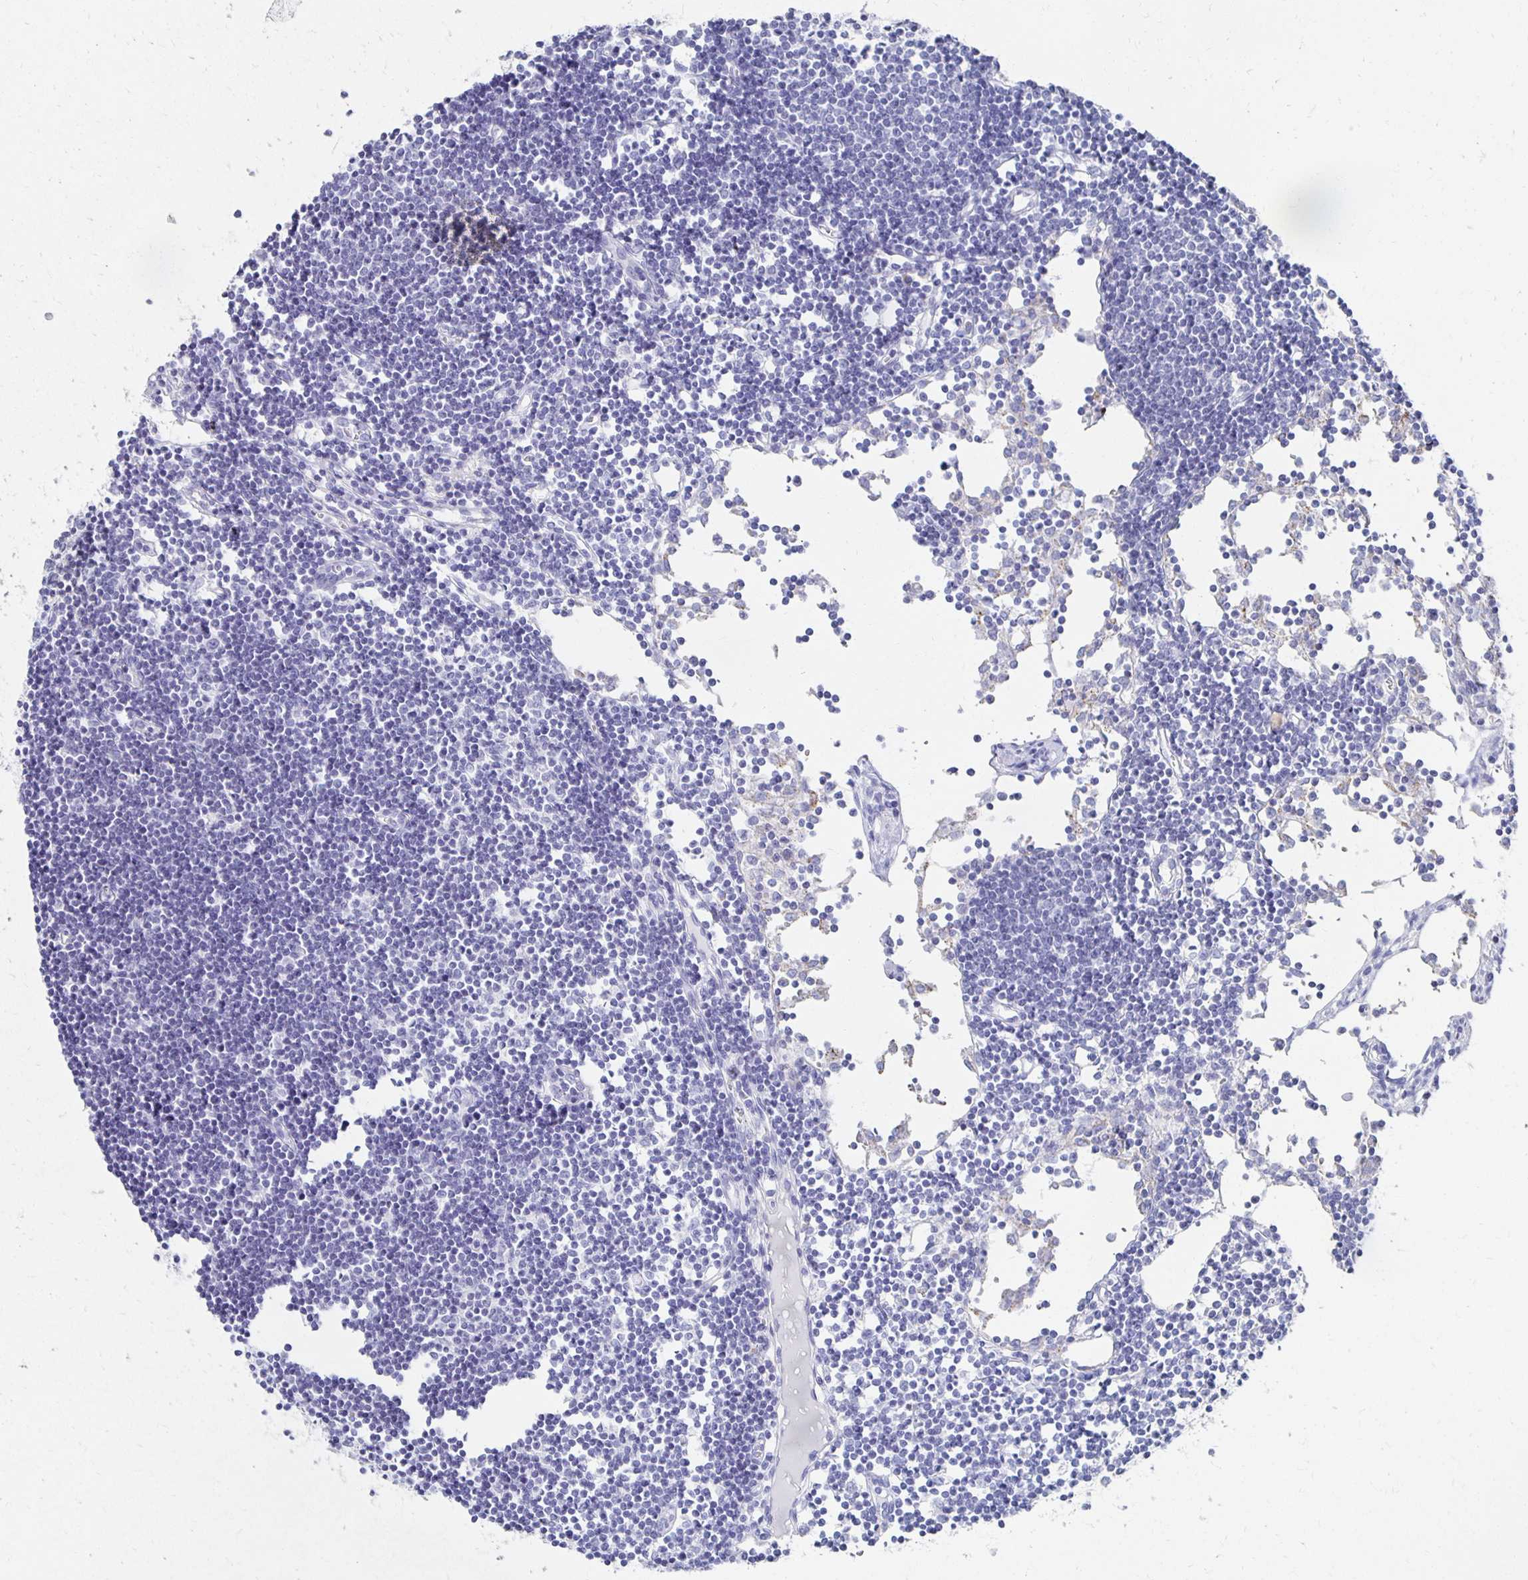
{"staining": {"intensity": "negative", "quantity": "none", "location": "none"}, "tissue": "lymph node", "cell_type": "Germinal center cells", "image_type": "normal", "snomed": [{"axis": "morphology", "description": "Normal tissue, NOS"}, {"axis": "topography", "description": "Lymph node"}], "caption": "IHC histopathology image of unremarkable lymph node: human lymph node stained with DAB reveals no significant protein expression in germinal center cells. (DAB immunohistochemistry (IHC), high magnification).", "gene": "PRDM7", "patient": {"sex": "female", "age": 65}}